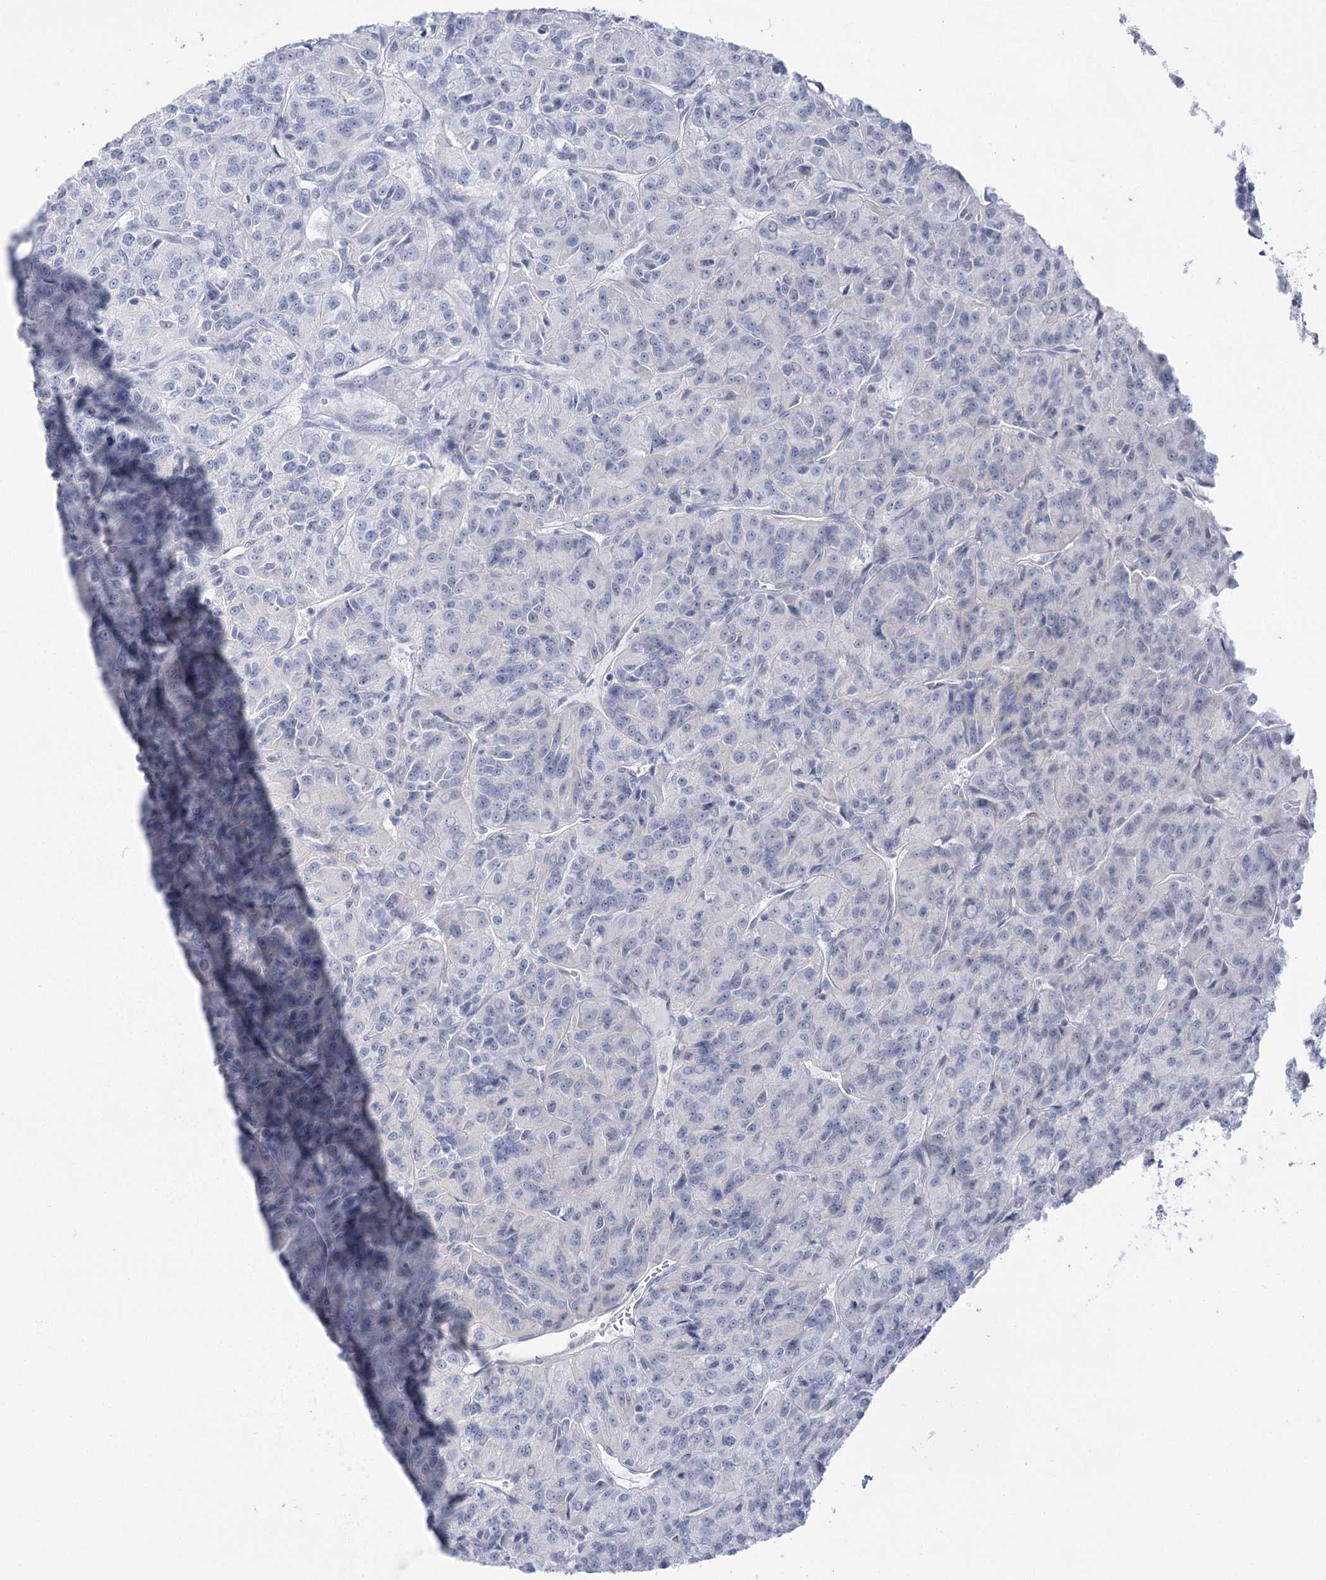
{"staining": {"intensity": "negative", "quantity": "none", "location": "none"}, "tissue": "renal cancer", "cell_type": "Tumor cells", "image_type": "cancer", "snomed": [{"axis": "morphology", "description": "Adenocarcinoma, NOS"}, {"axis": "topography", "description": "Kidney"}], "caption": "This is an immunohistochemistry (IHC) photomicrograph of human renal cancer (adenocarcinoma). There is no staining in tumor cells.", "gene": "HORMAD1", "patient": {"sex": "female", "age": 63}}